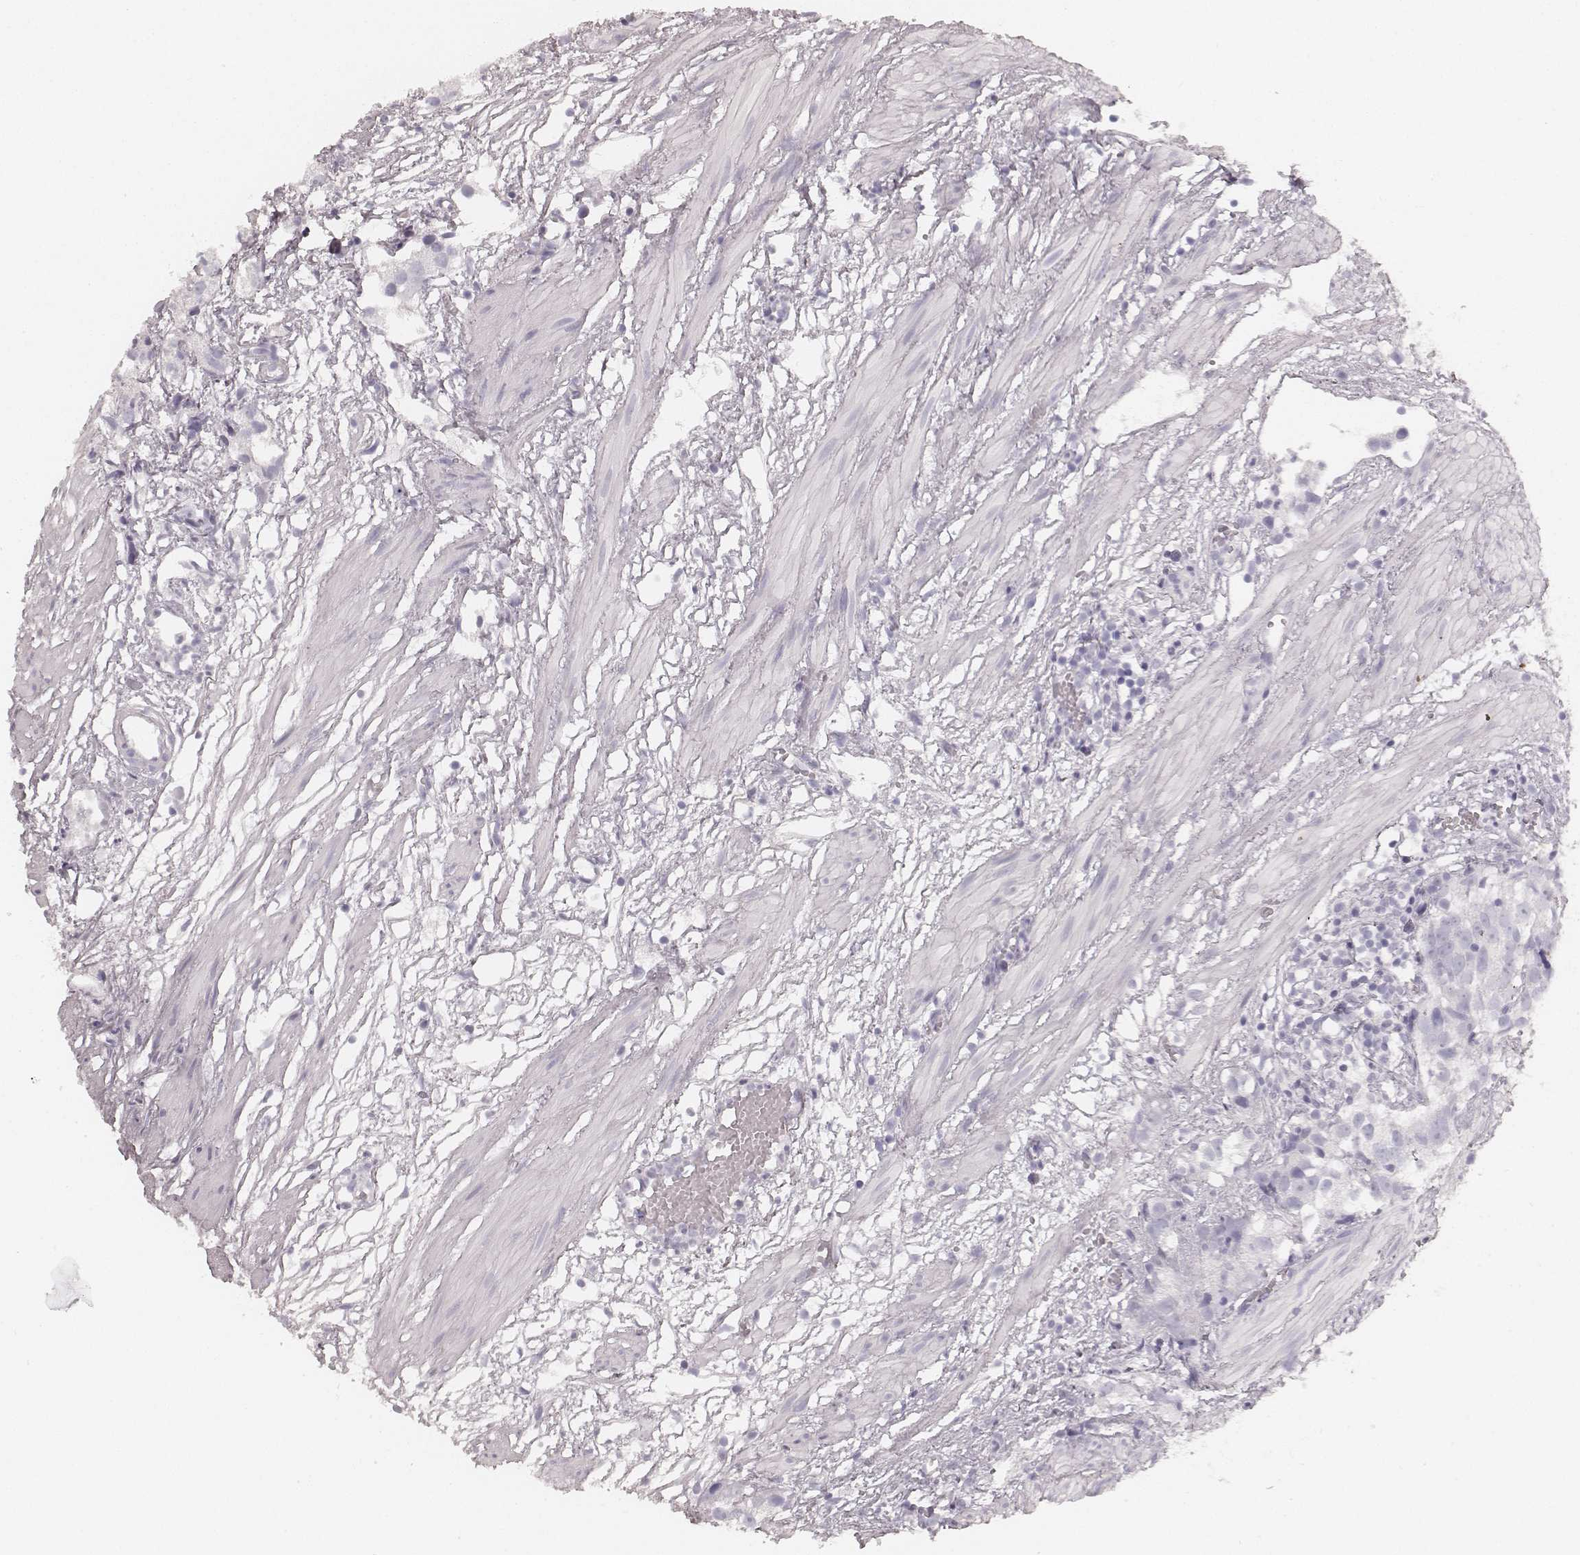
{"staining": {"intensity": "negative", "quantity": "none", "location": "none"}, "tissue": "prostate cancer", "cell_type": "Tumor cells", "image_type": "cancer", "snomed": [{"axis": "morphology", "description": "Adenocarcinoma, High grade"}, {"axis": "topography", "description": "Prostate"}], "caption": "High magnification brightfield microscopy of high-grade adenocarcinoma (prostate) stained with DAB (brown) and counterstained with hematoxylin (blue): tumor cells show no significant expression. (DAB immunohistochemistry, high magnification).", "gene": "KRT34", "patient": {"sex": "male", "age": 68}}